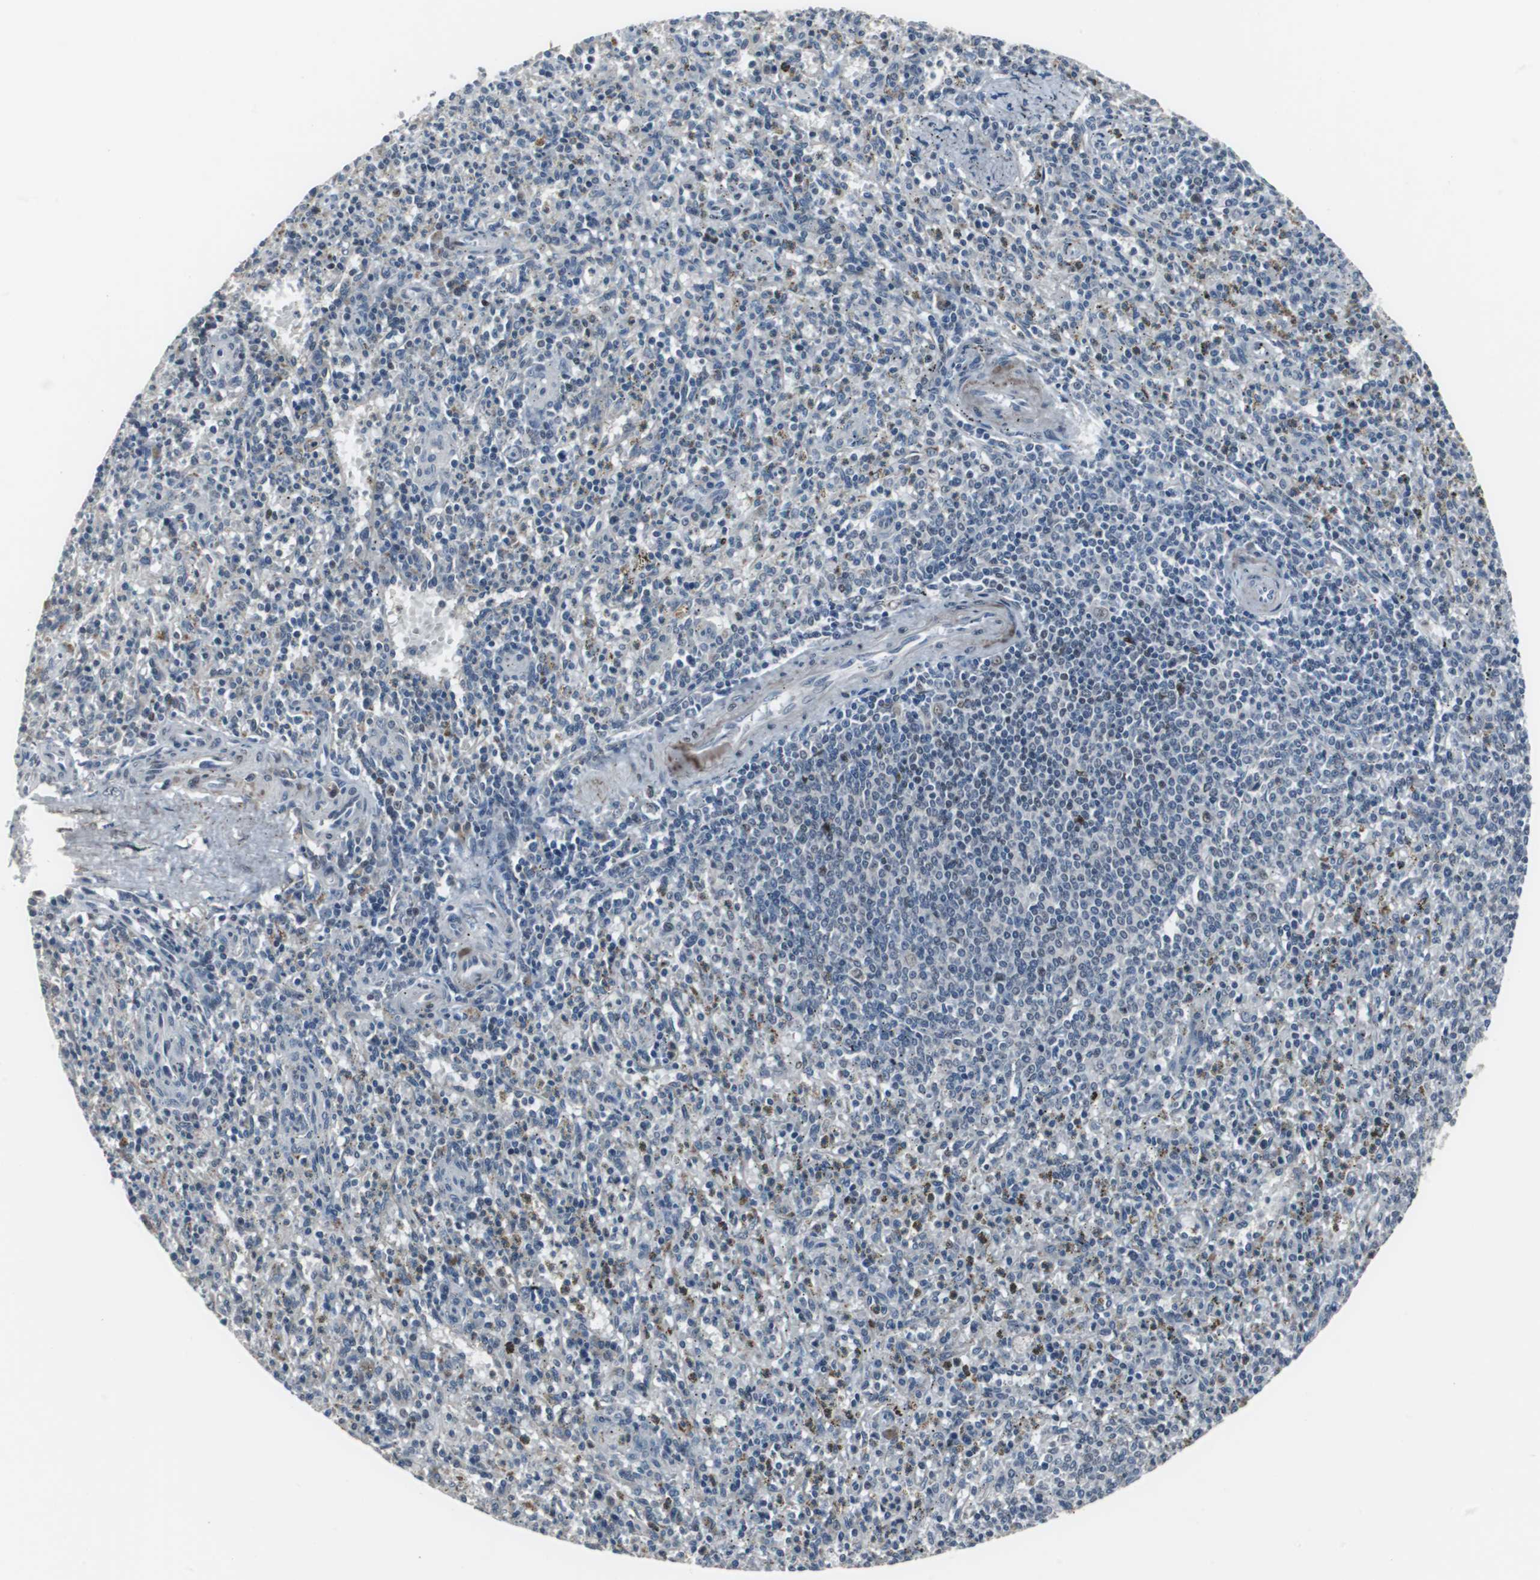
{"staining": {"intensity": "moderate", "quantity": "<25%", "location": "nuclear"}, "tissue": "spleen", "cell_type": "Cells in red pulp", "image_type": "normal", "snomed": [{"axis": "morphology", "description": "Normal tissue, NOS"}, {"axis": "topography", "description": "Spleen"}], "caption": "Normal spleen was stained to show a protein in brown. There is low levels of moderate nuclear positivity in about <25% of cells in red pulp. (DAB (3,3'-diaminobenzidine) = brown stain, brightfield microscopy at high magnification).", "gene": "FOXP4", "patient": {"sex": "male", "age": 72}}